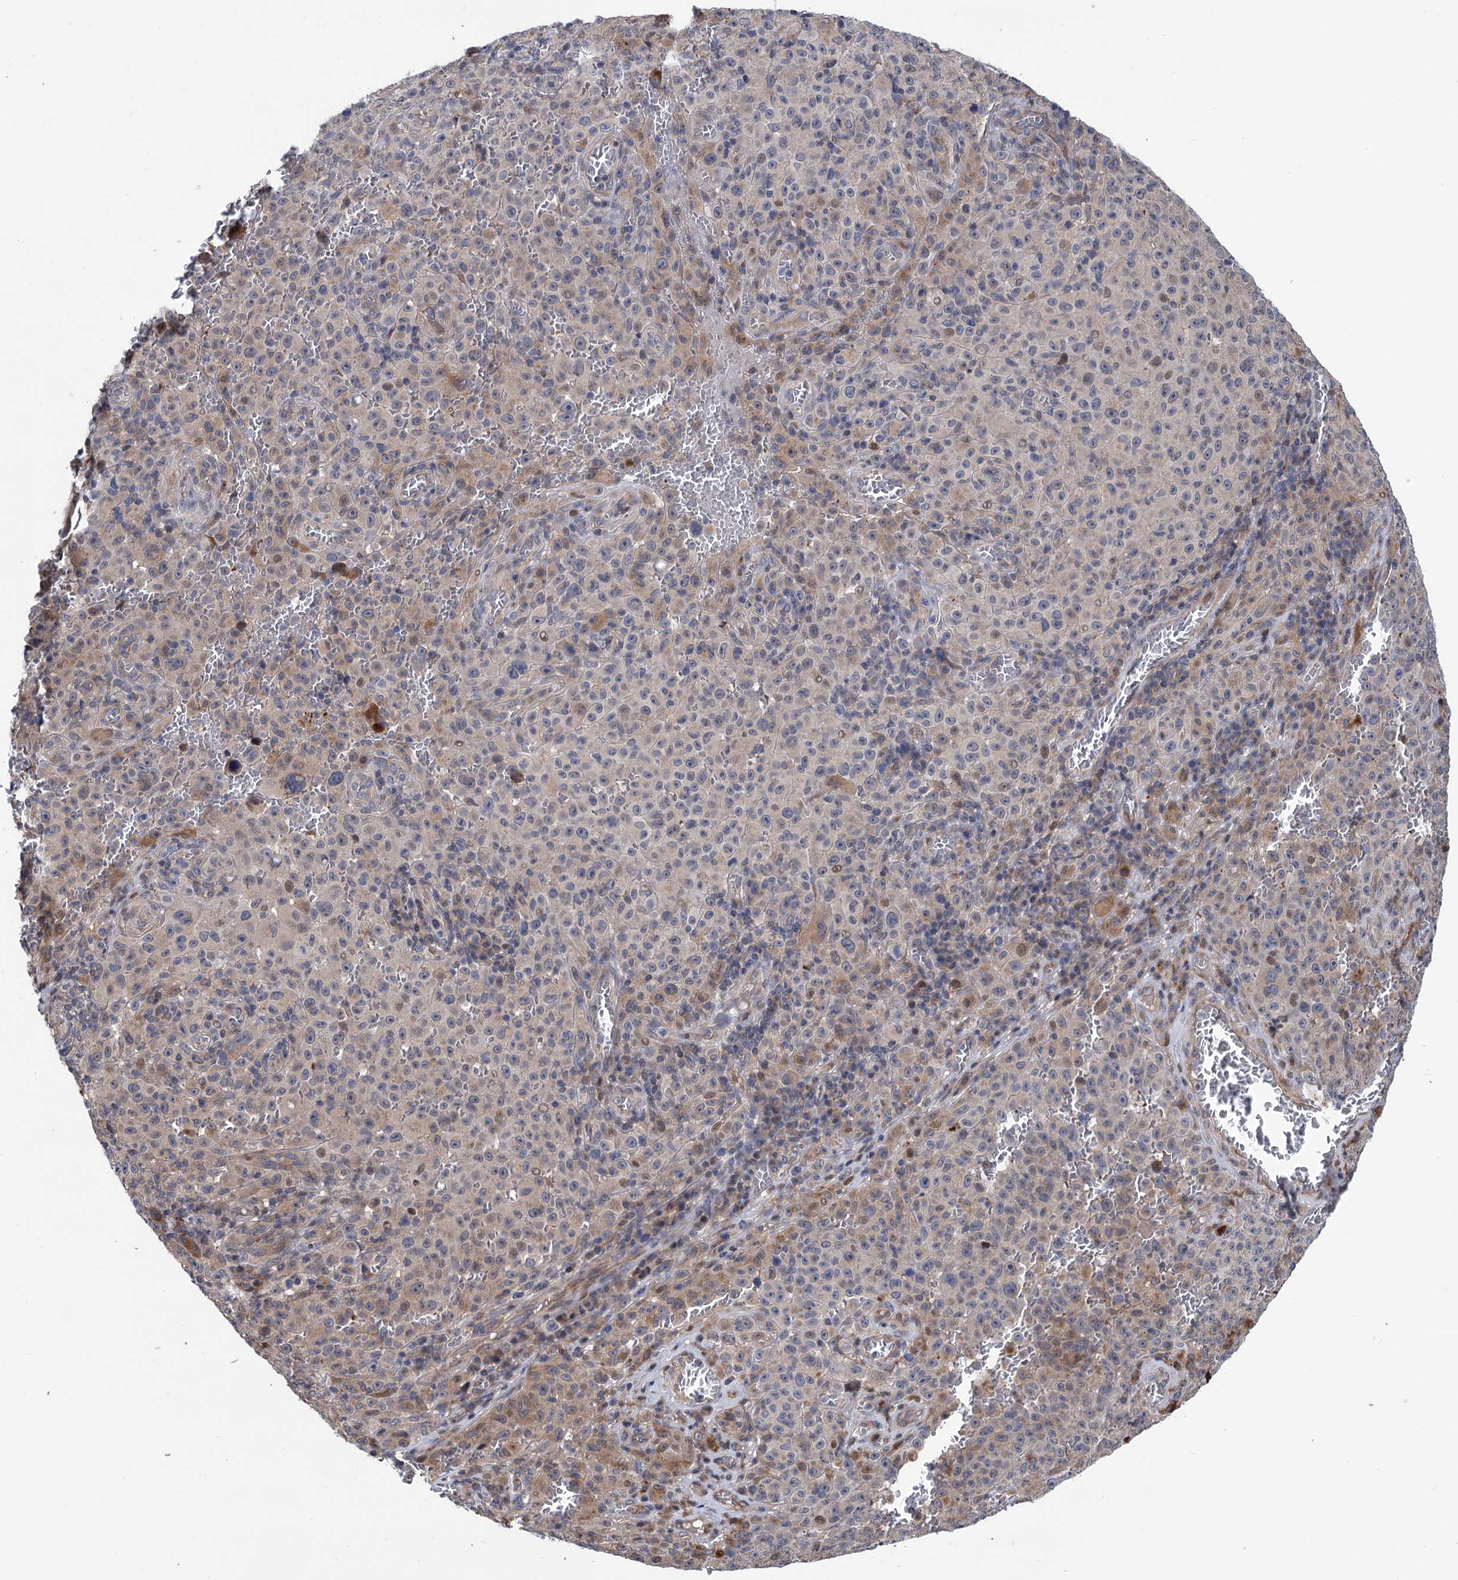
{"staining": {"intensity": "weak", "quantity": "<25%", "location": "cytoplasmic/membranous"}, "tissue": "melanoma", "cell_type": "Tumor cells", "image_type": "cancer", "snomed": [{"axis": "morphology", "description": "Malignant melanoma, NOS"}, {"axis": "topography", "description": "Skin"}], "caption": "High magnification brightfield microscopy of malignant melanoma stained with DAB (3,3'-diaminobenzidine) (brown) and counterstained with hematoxylin (blue): tumor cells show no significant expression. The staining is performed using DAB (3,3'-diaminobenzidine) brown chromogen with nuclei counter-stained in using hematoxylin.", "gene": "UBR1", "patient": {"sex": "female", "age": 82}}